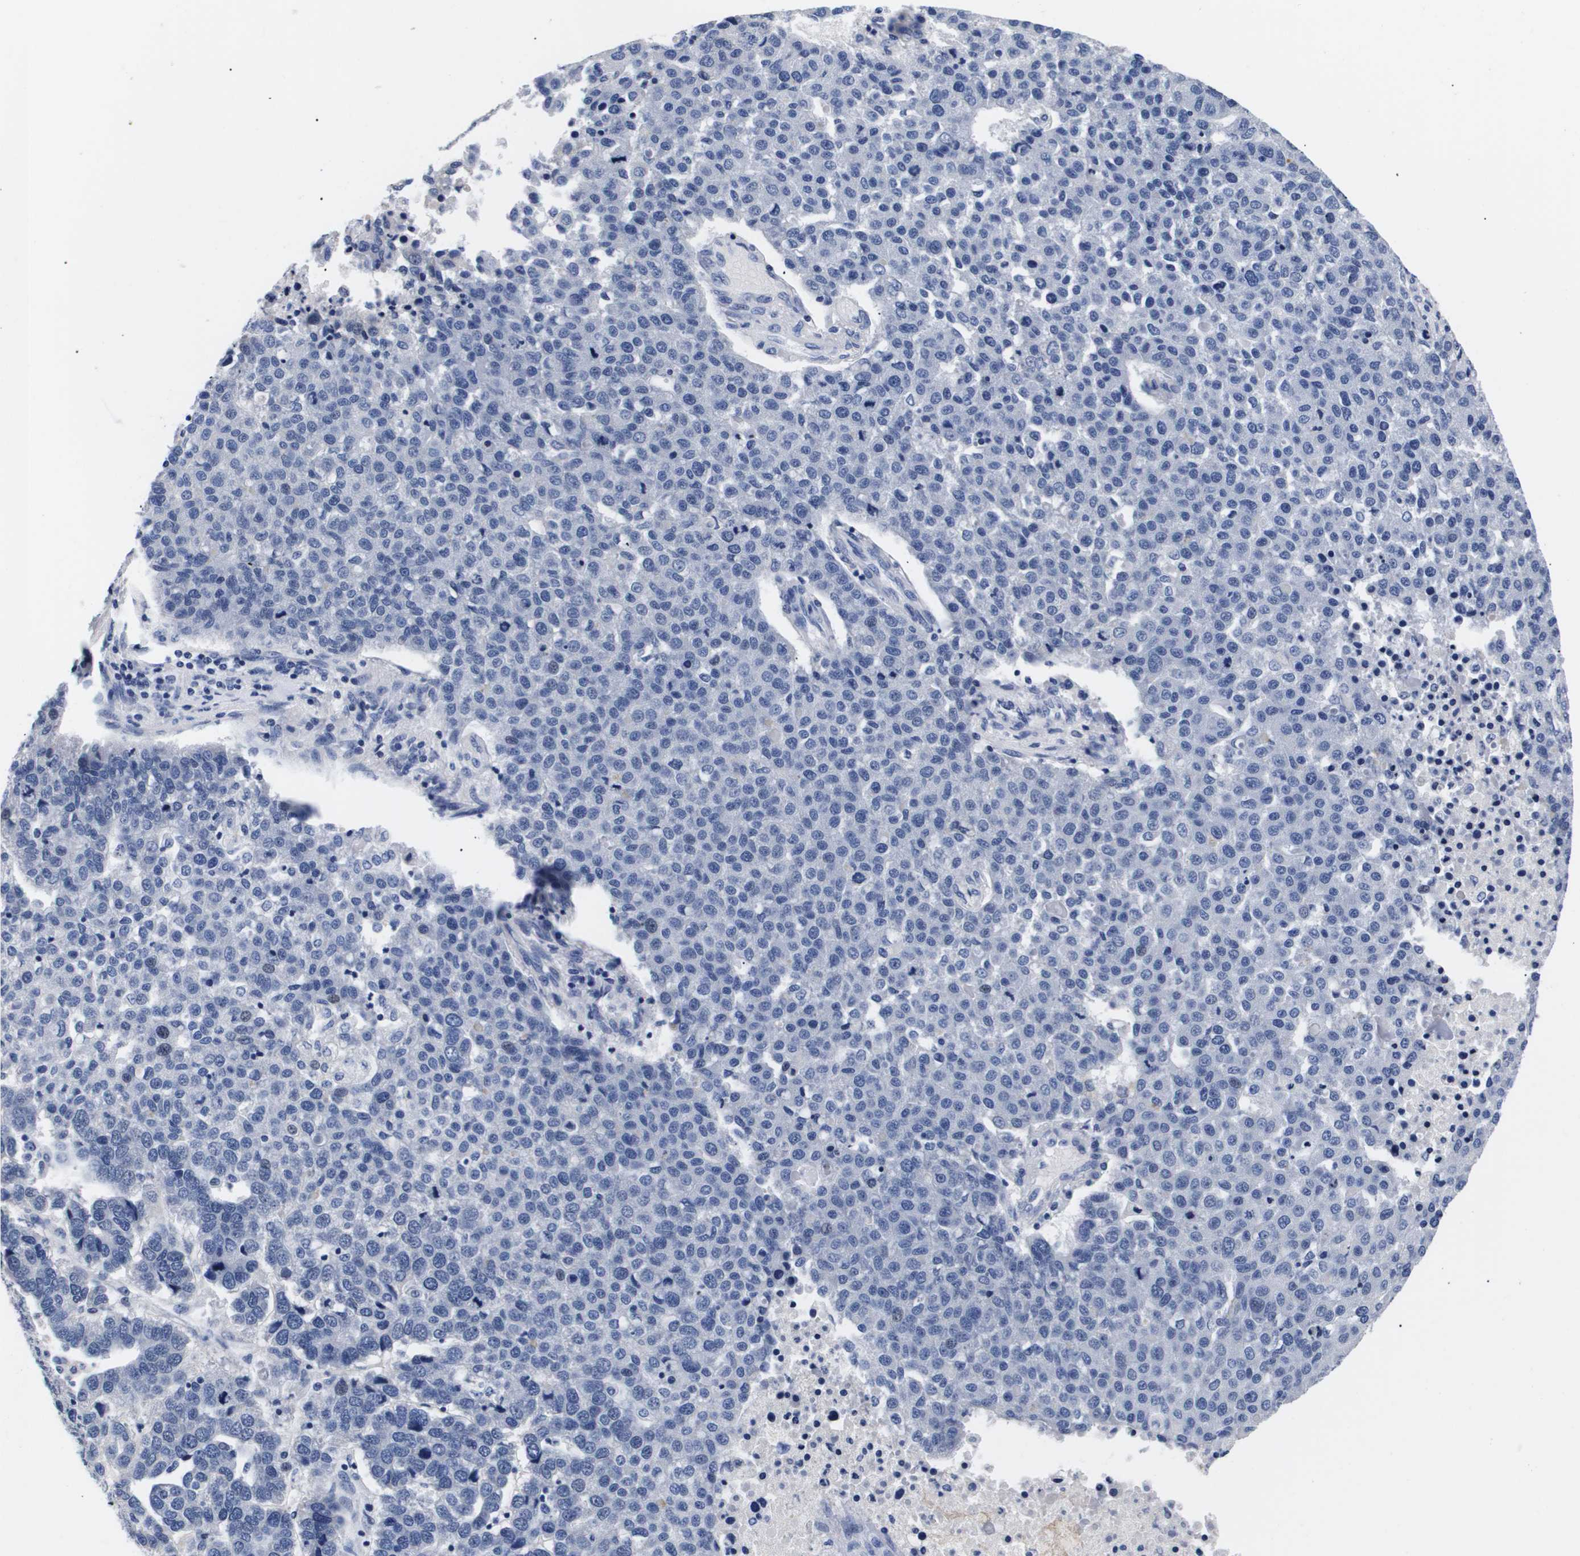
{"staining": {"intensity": "negative", "quantity": "none", "location": "none"}, "tissue": "pancreatic cancer", "cell_type": "Tumor cells", "image_type": "cancer", "snomed": [{"axis": "morphology", "description": "Adenocarcinoma, NOS"}, {"axis": "topography", "description": "Pancreas"}], "caption": "High power microscopy photomicrograph of an immunohistochemistry micrograph of pancreatic cancer, revealing no significant staining in tumor cells. The staining is performed using DAB brown chromogen with nuclei counter-stained in using hematoxylin.", "gene": "ATP6V0A4", "patient": {"sex": "female", "age": 61}}